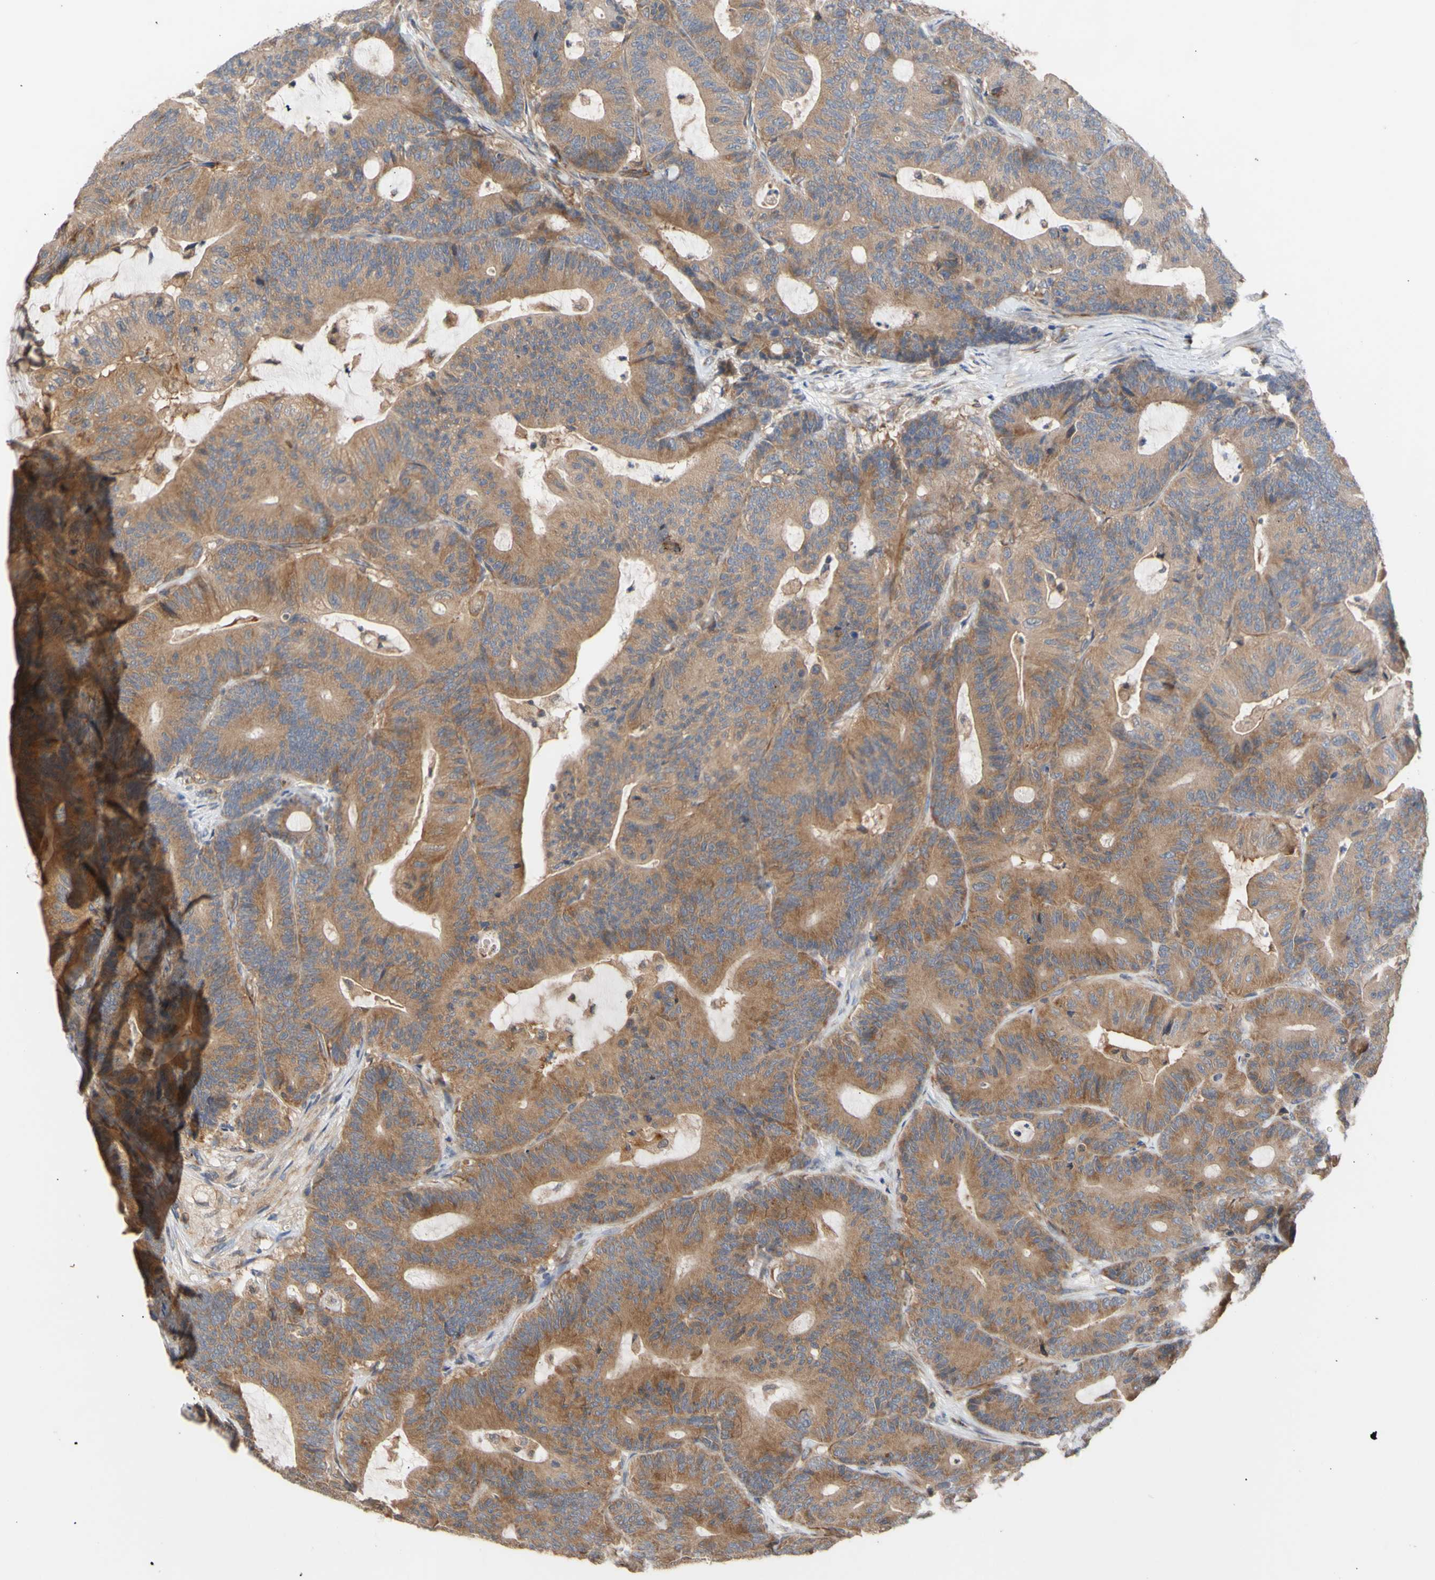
{"staining": {"intensity": "moderate", "quantity": ">75%", "location": "cytoplasmic/membranous"}, "tissue": "colorectal cancer", "cell_type": "Tumor cells", "image_type": "cancer", "snomed": [{"axis": "morphology", "description": "Adenocarcinoma, NOS"}, {"axis": "topography", "description": "Colon"}], "caption": "A high-resolution histopathology image shows immunohistochemistry staining of adenocarcinoma (colorectal), which demonstrates moderate cytoplasmic/membranous positivity in about >75% of tumor cells. (Brightfield microscopy of DAB IHC at high magnification).", "gene": "EIF2S3", "patient": {"sex": "female", "age": 84}}